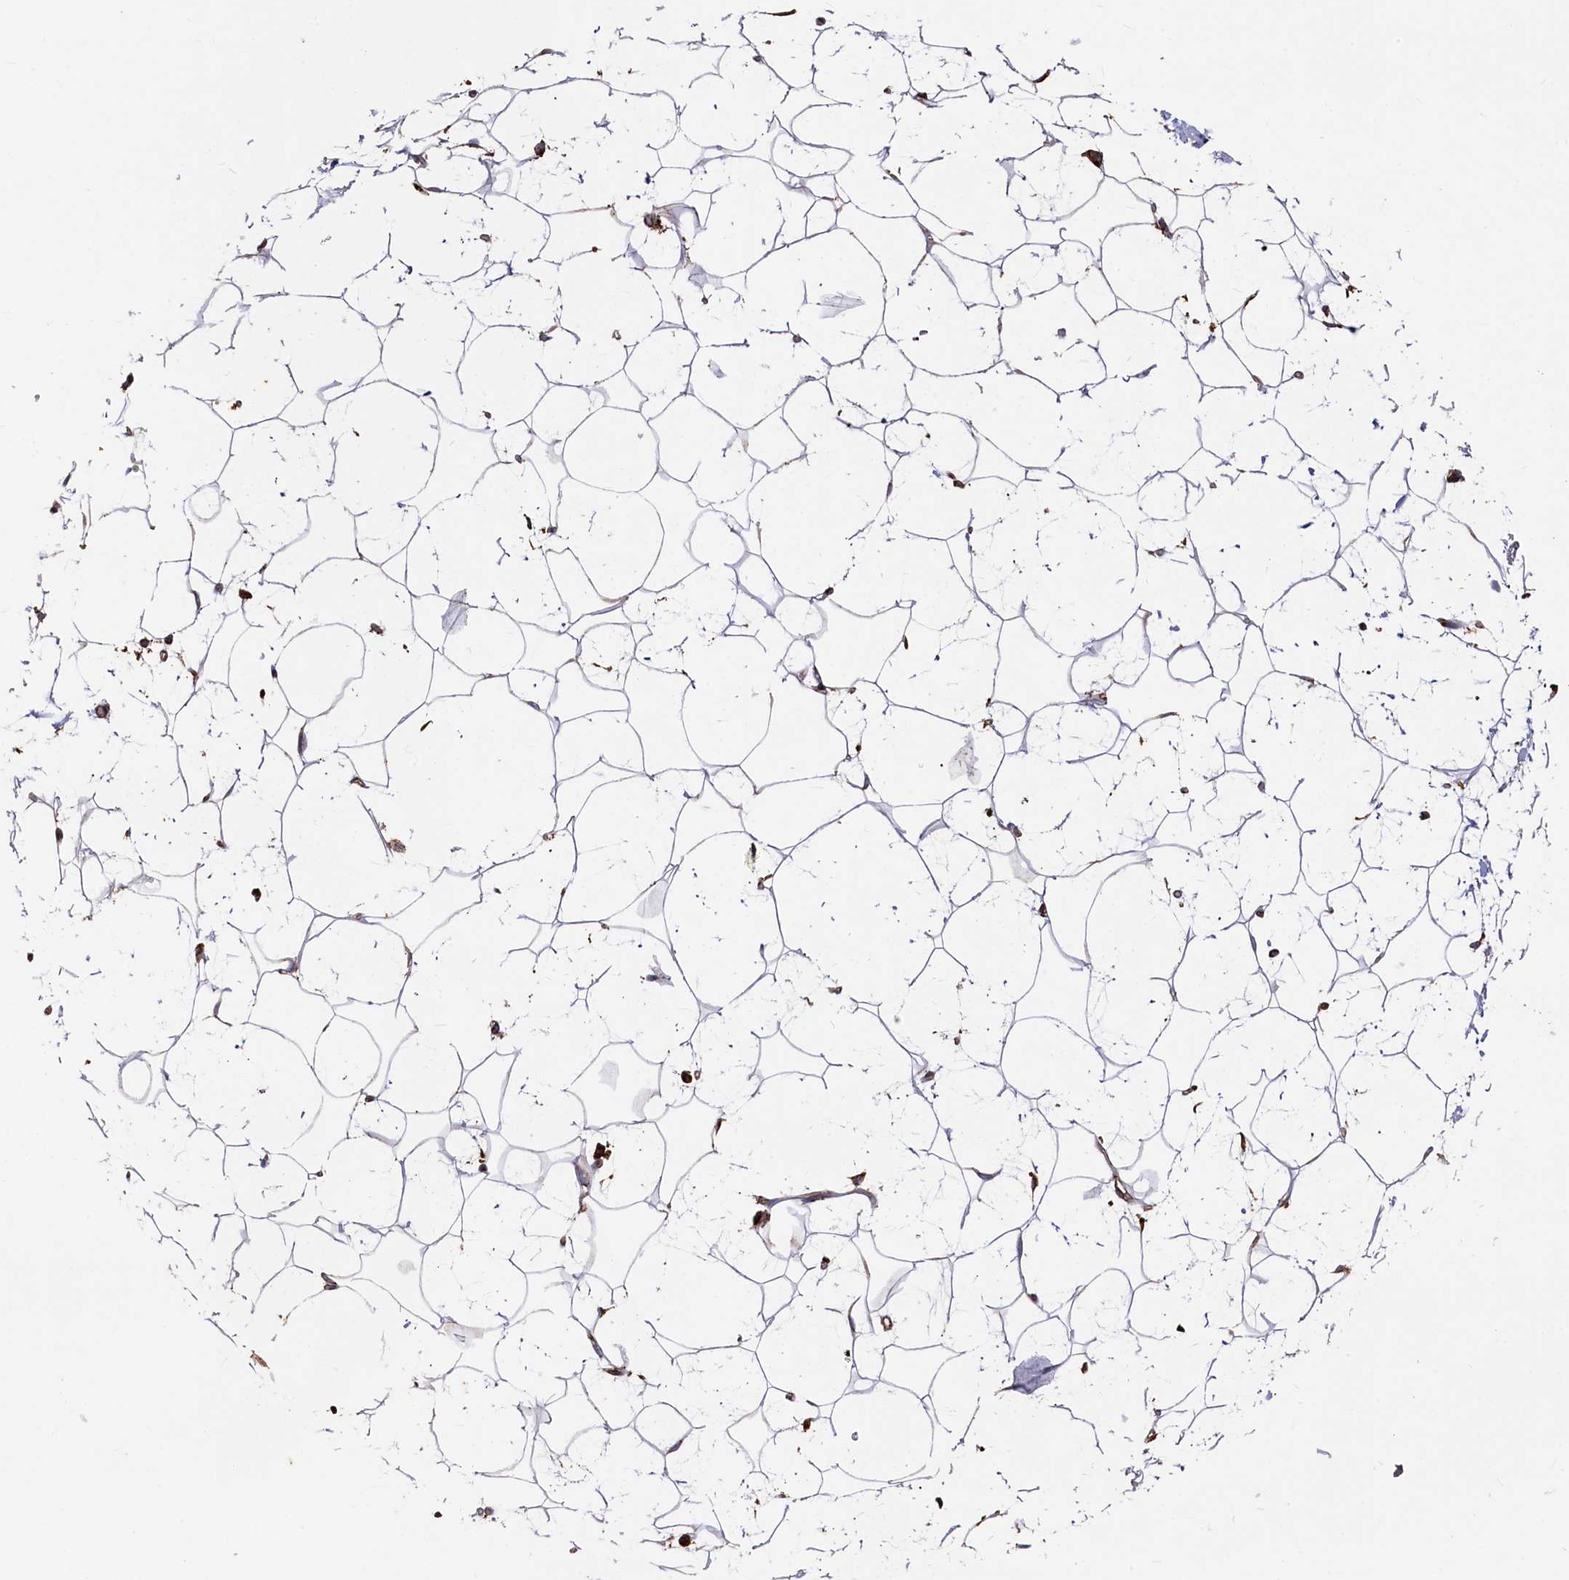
{"staining": {"intensity": "moderate", "quantity": "25%-75%", "location": "cytoplasmic/membranous"}, "tissue": "adipose tissue", "cell_type": "Adipocytes", "image_type": "normal", "snomed": [{"axis": "morphology", "description": "Normal tissue, NOS"}, {"axis": "topography", "description": "Breast"}], "caption": "Protein expression by immunohistochemistry (IHC) demonstrates moderate cytoplasmic/membranous staining in approximately 25%-75% of adipocytes in benign adipose tissue.", "gene": "NEURL1B", "patient": {"sex": "female", "age": 26}}